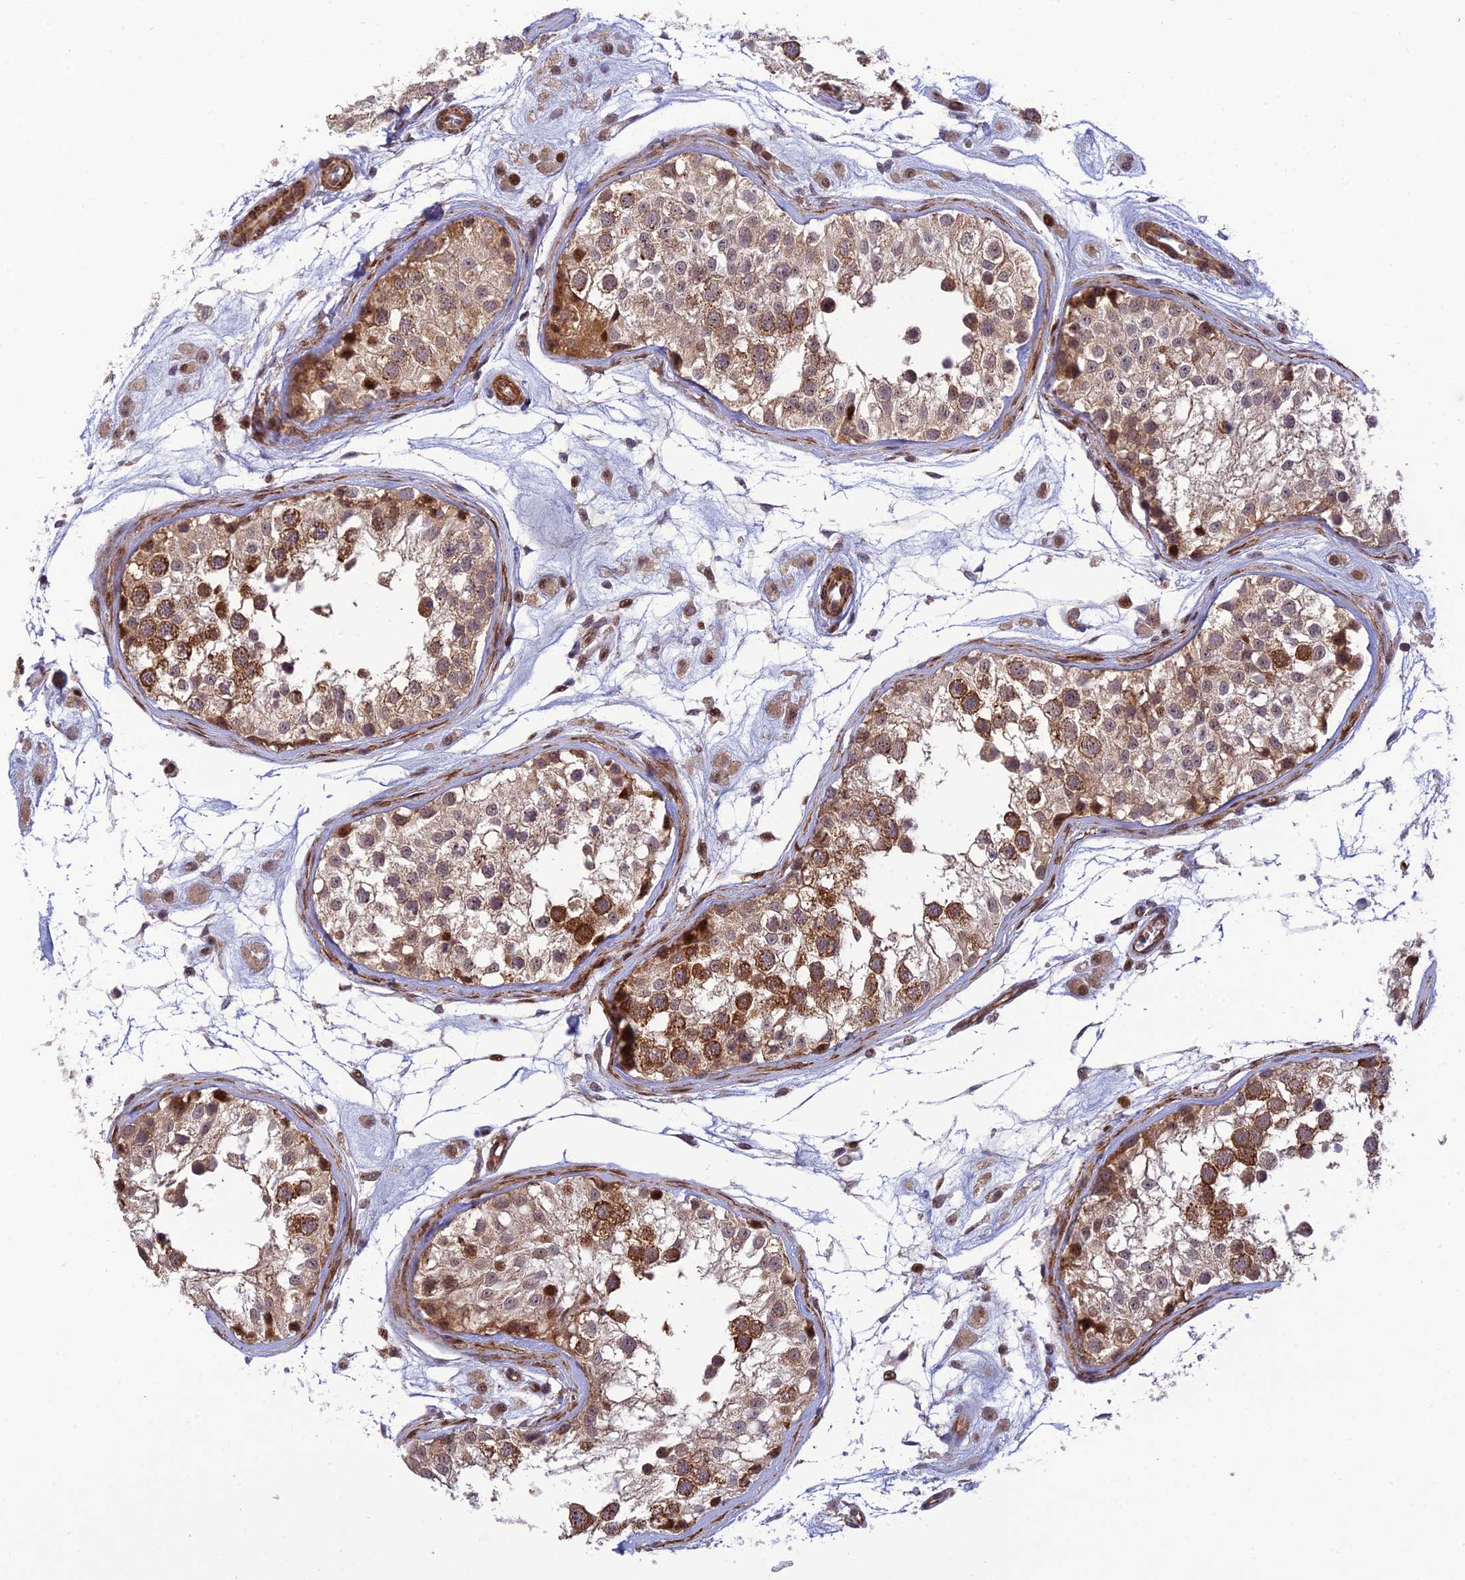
{"staining": {"intensity": "moderate", "quantity": ">75%", "location": "cytoplasmic/membranous"}, "tissue": "testis", "cell_type": "Cells in seminiferous ducts", "image_type": "normal", "snomed": [{"axis": "morphology", "description": "Normal tissue, NOS"}, {"axis": "morphology", "description": "Adenocarcinoma, metastatic, NOS"}, {"axis": "topography", "description": "Testis"}], "caption": "Immunohistochemistry (DAB (3,3'-diaminobenzidine)) staining of unremarkable testis exhibits moderate cytoplasmic/membranous protein expression in approximately >75% of cells in seminiferous ducts.", "gene": "ZNF584", "patient": {"sex": "male", "age": 26}}